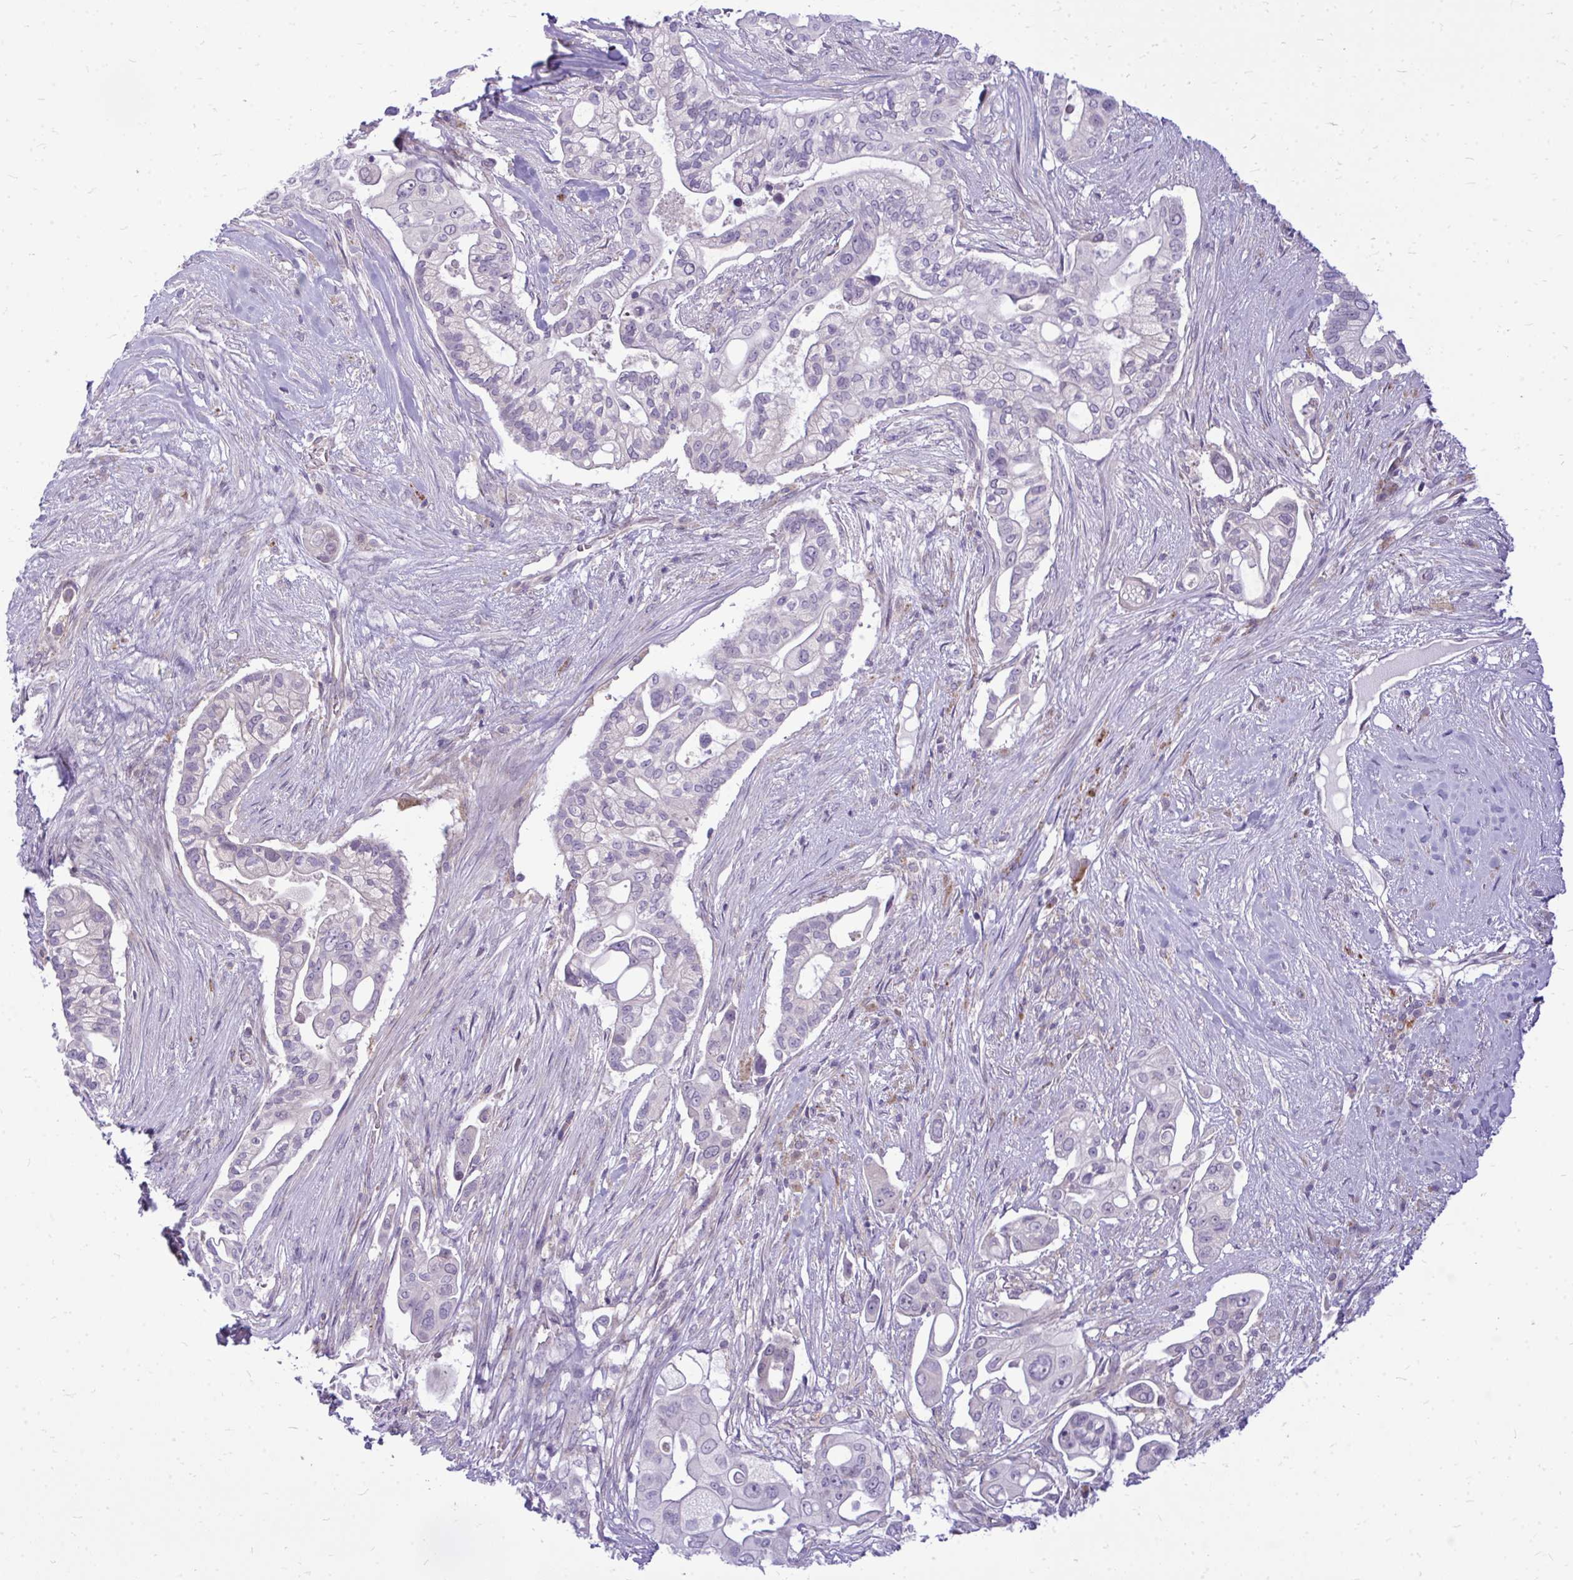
{"staining": {"intensity": "weak", "quantity": "<25%", "location": "cytoplasmic/membranous"}, "tissue": "pancreatic cancer", "cell_type": "Tumor cells", "image_type": "cancer", "snomed": [{"axis": "morphology", "description": "Adenocarcinoma, NOS"}, {"axis": "topography", "description": "Pancreas"}], "caption": "Immunohistochemical staining of pancreatic adenocarcinoma reveals no significant positivity in tumor cells.", "gene": "ZSCAN25", "patient": {"sex": "female", "age": 69}}